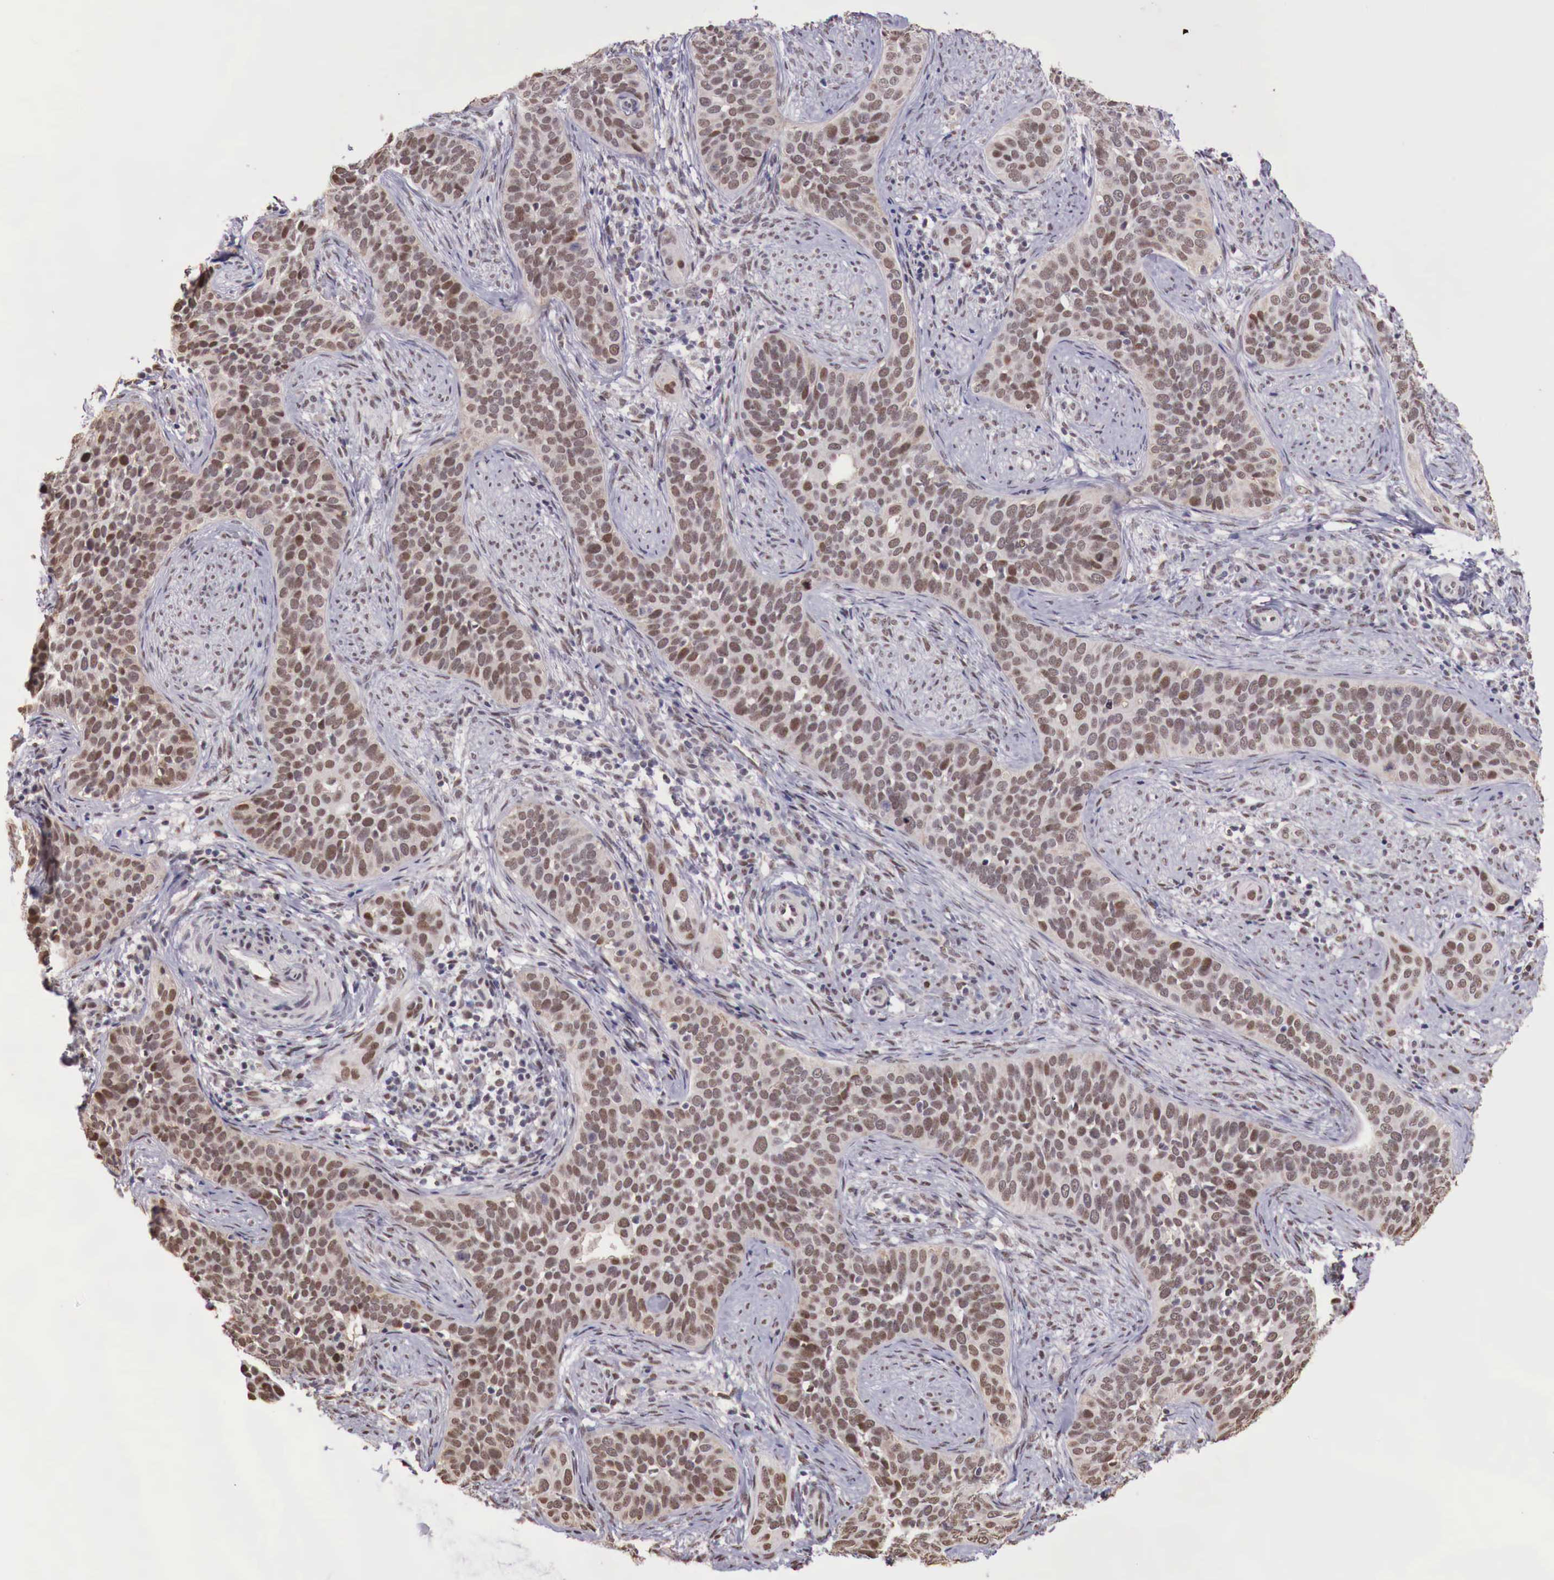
{"staining": {"intensity": "moderate", "quantity": ">75%", "location": "cytoplasmic/membranous,nuclear"}, "tissue": "cervical cancer", "cell_type": "Tumor cells", "image_type": "cancer", "snomed": [{"axis": "morphology", "description": "Squamous cell carcinoma, NOS"}, {"axis": "topography", "description": "Cervix"}], "caption": "A micrograph showing moderate cytoplasmic/membranous and nuclear positivity in about >75% of tumor cells in cervical squamous cell carcinoma, as visualized by brown immunohistochemical staining.", "gene": "FOXP2", "patient": {"sex": "female", "age": 31}}